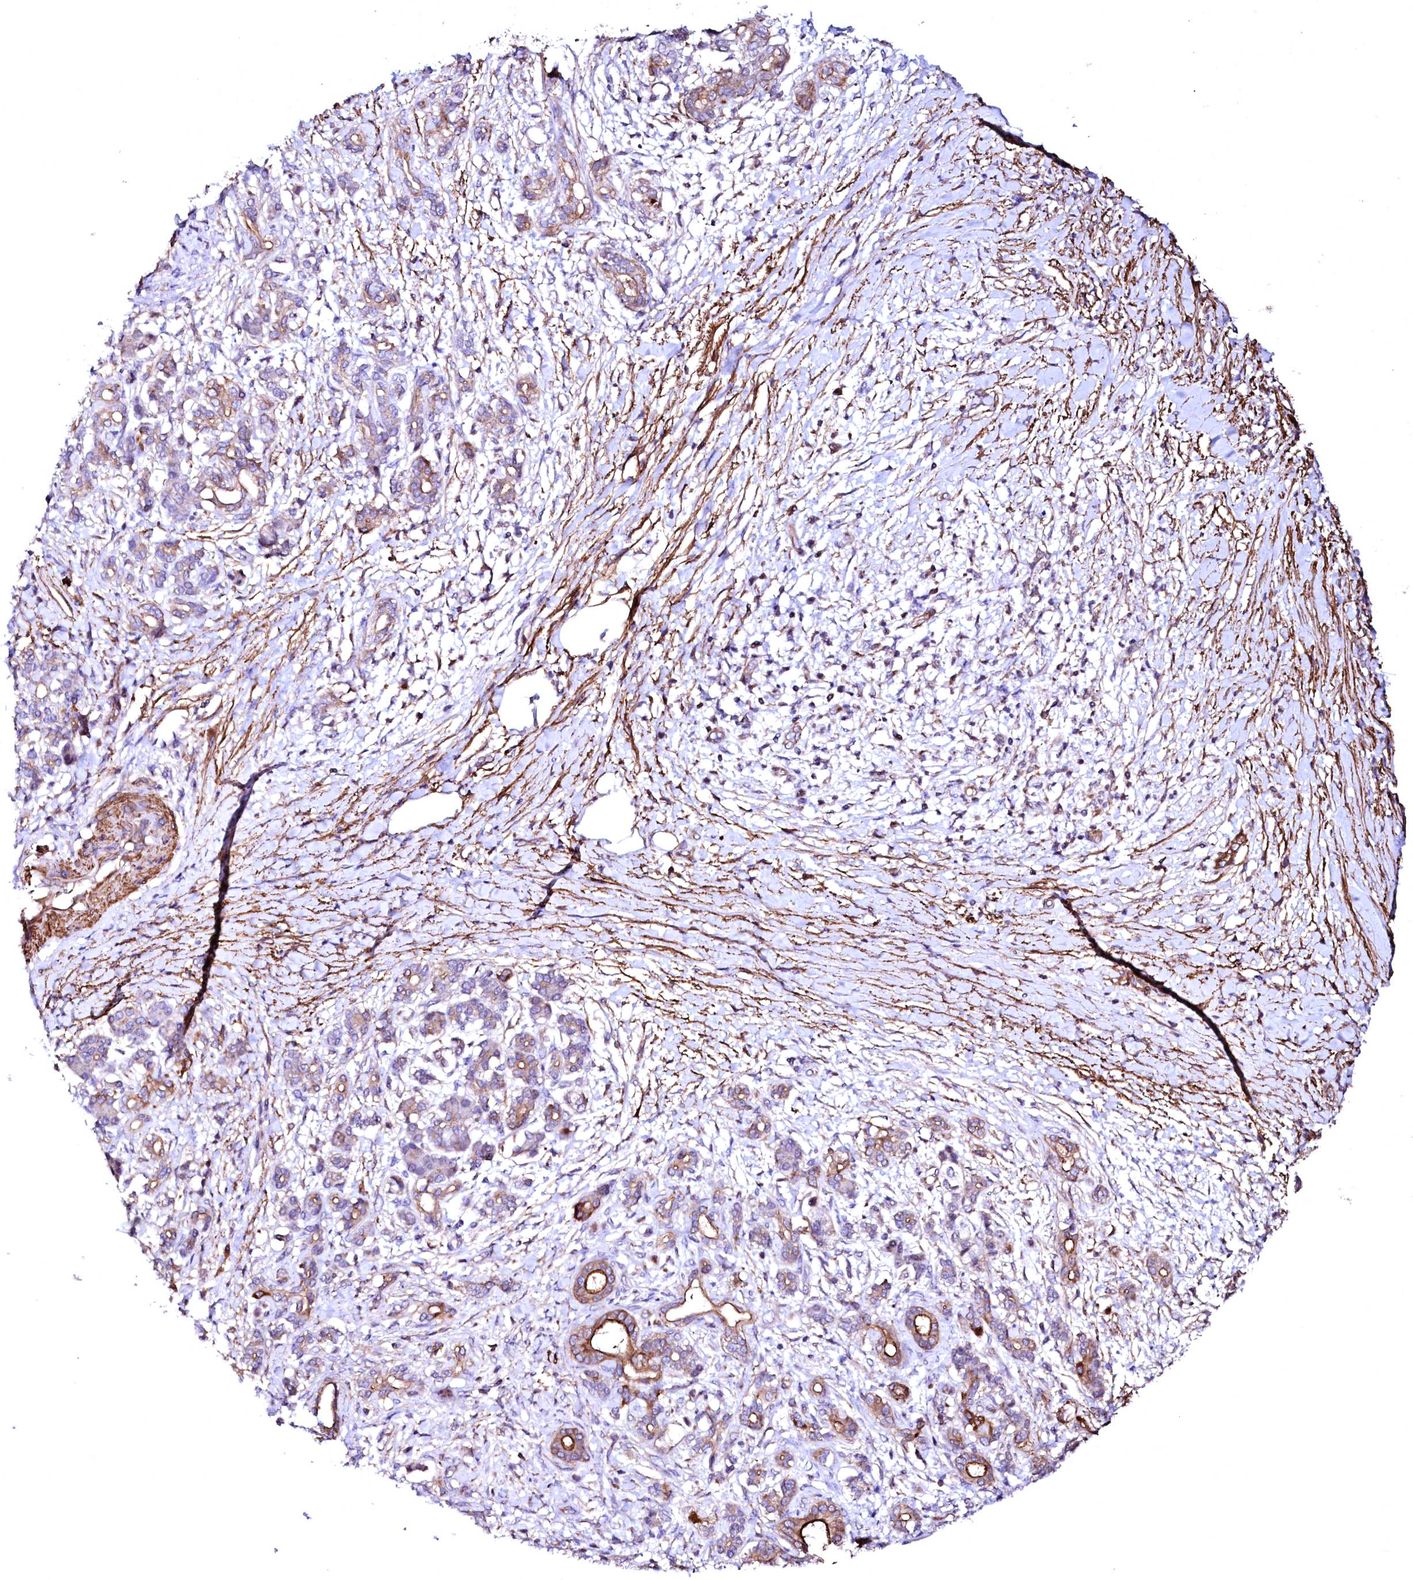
{"staining": {"intensity": "moderate", "quantity": ">75%", "location": "cytoplasmic/membranous"}, "tissue": "pancreatic cancer", "cell_type": "Tumor cells", "image_type": "cancer", "snomed": [{"axis": "morphology", "description": "Adenocarcinoma, NOS"}, {"axis": "topography", "description": "Pancreas"}], "caption": "Adenocarcinoma (pancreatic) was stained to show a protein in brown. There is medium levels of moderate cytoplasmic/membranous expression in about >75% of tumor cells. (DAB IHC with brightfield microscopy, high magnification).", "gene": "GPR176", "patient": {"sex": "female", "age": 55}}